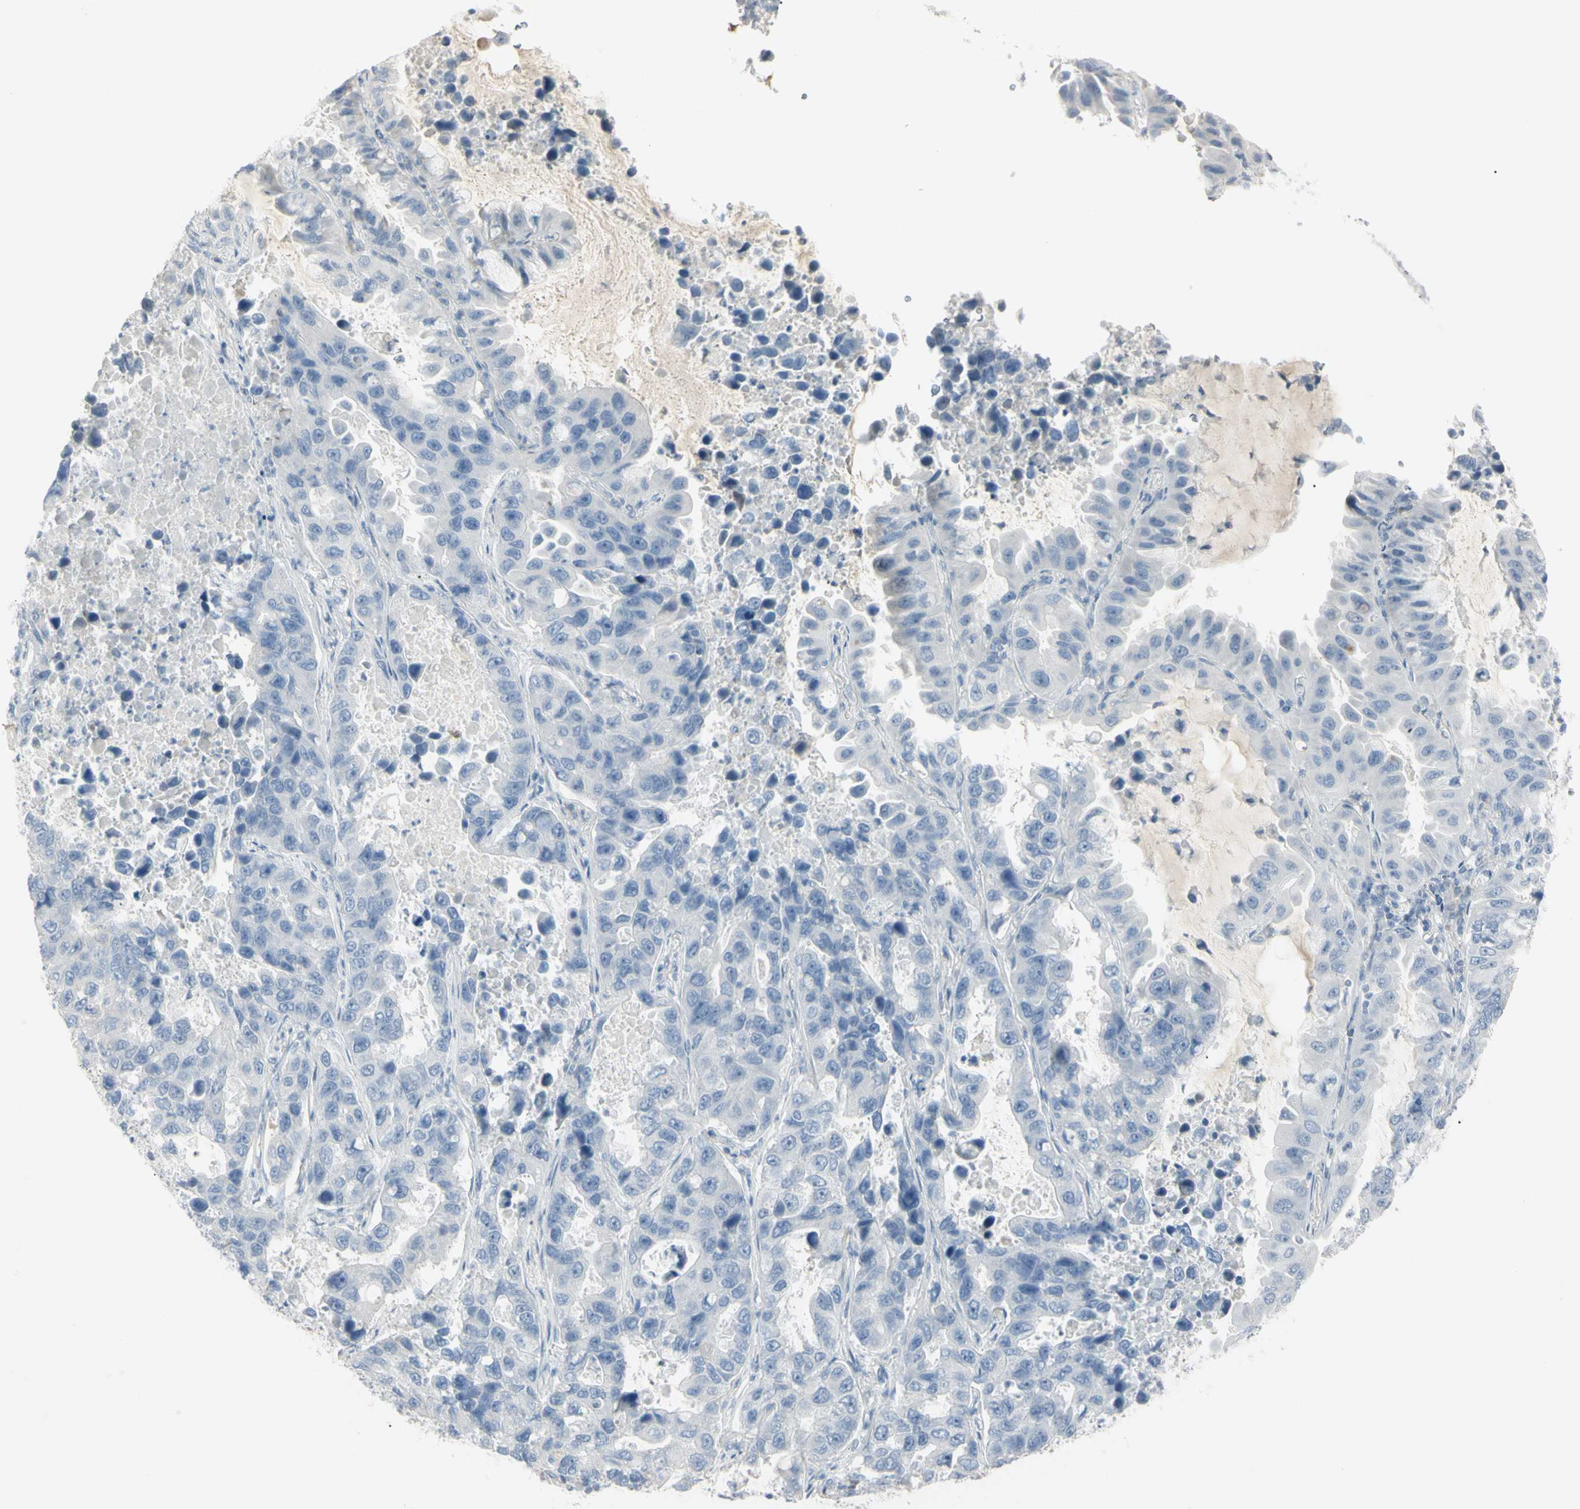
{"staining": {"intensity": "negative", "quantity": "none", "location": "none"}, "tissue": "lung cancer", "cell_type": "Tumor cells", "image_type": "cancer", "snomed": [{"axis": "morphology", "description": "Adenocarcinoma, NOS"}, {"axis": "topography", "description": "Lung"}], "caption": "Protein analysis of lung adenocarcinoma demonstrates no significant staining in tumor cells.", "gene": "PIP", "patient": {"sex": "male", "age": 64}}